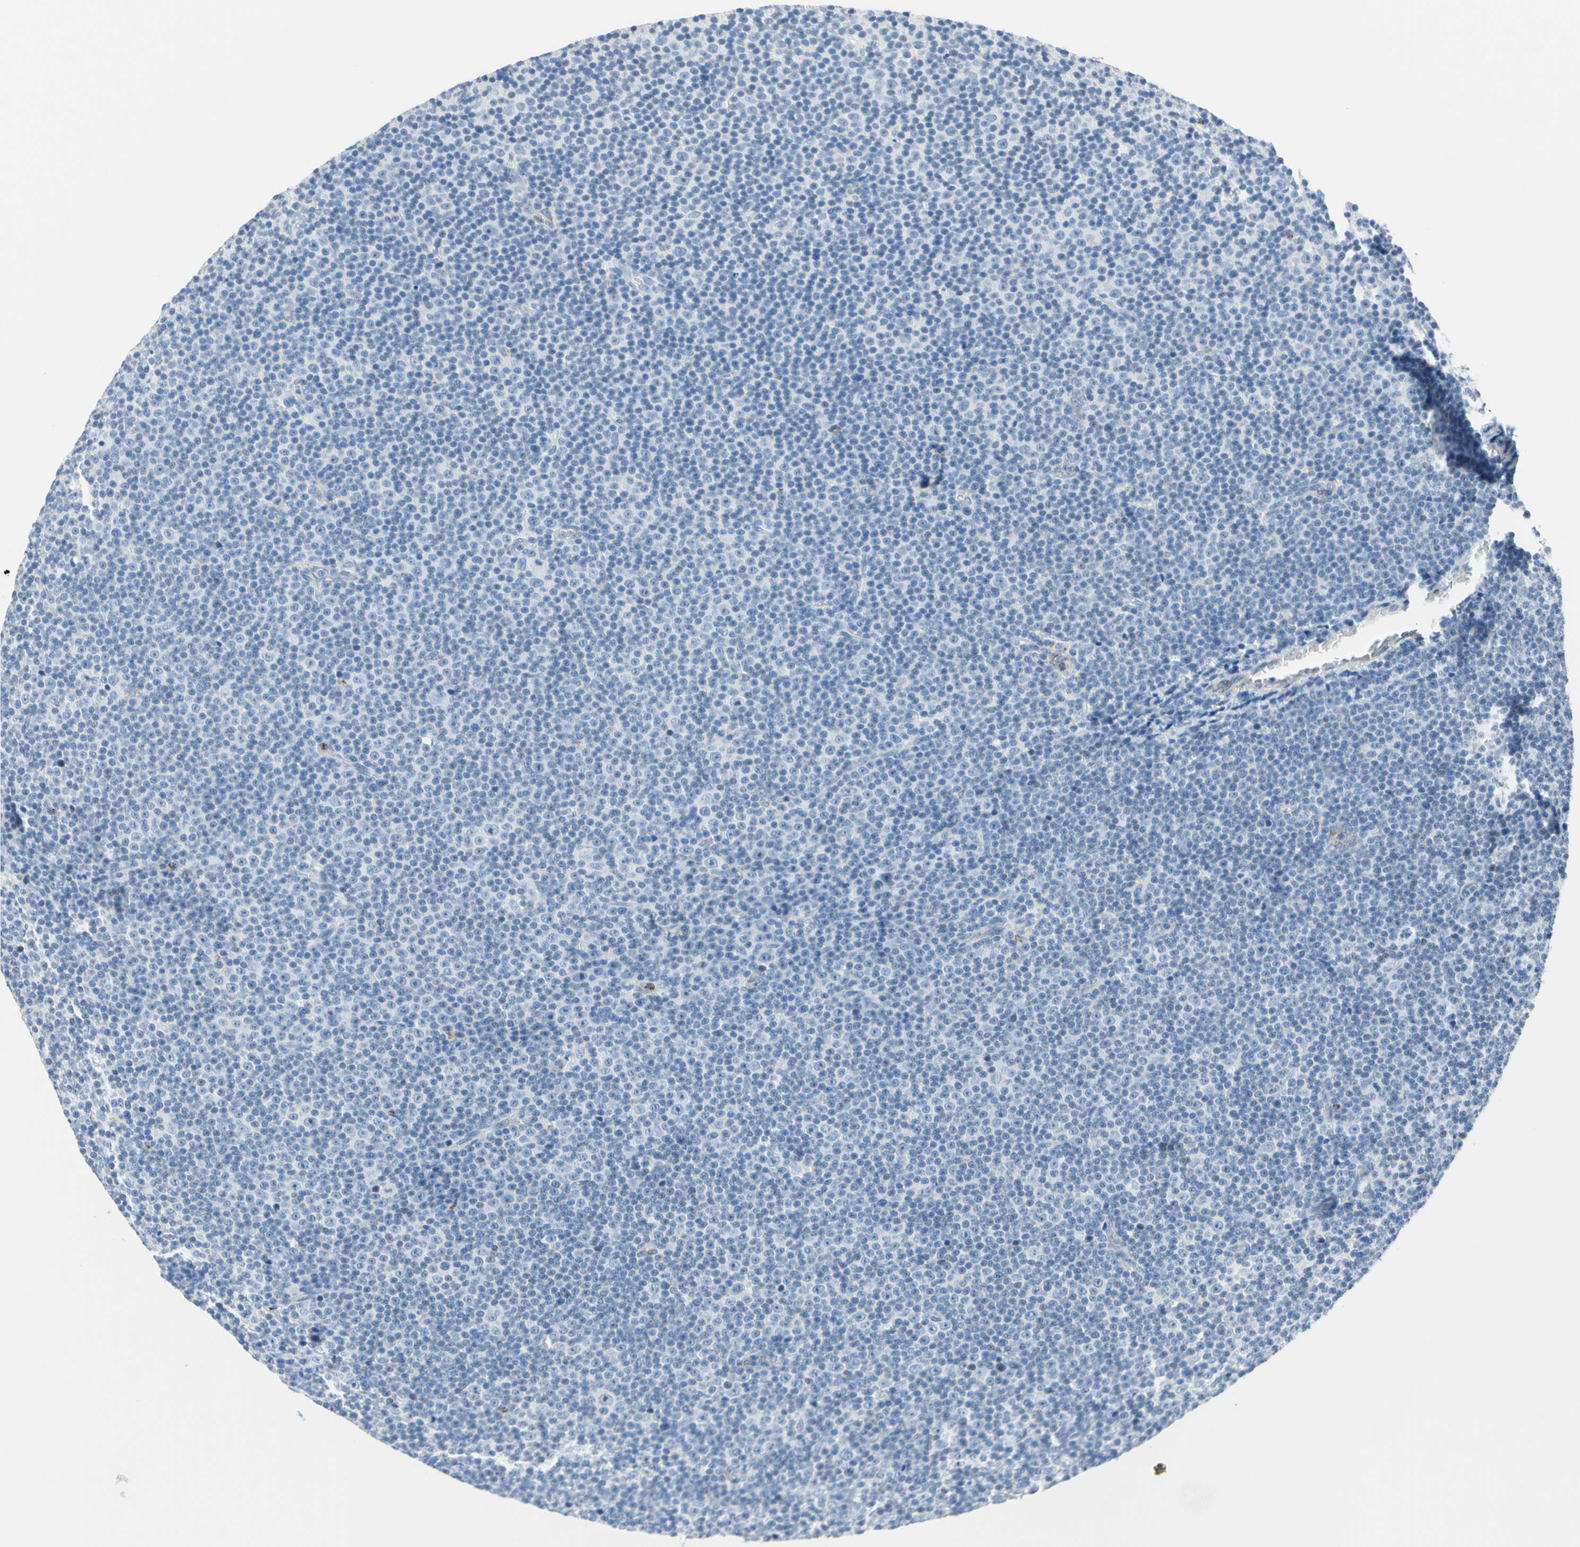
{"staining": {"intensity": "negative", "quantity": "none", "location": "none"}, "tissue": "lymphoma", "cell_type": "Tumor cells", "image_type": "cancer", "snomed": [{"axis": "morphology", "description": "Malignant lymphoma, non-Hodgkin's type, Low grade"}, {"axis": "topography", "description": "Lymph node"}], "caption": "Tumor cells show no significant positivity in lymphoma.", "gene": "CYSLTR1", "patient": {"sex": "female", "age": 67}}